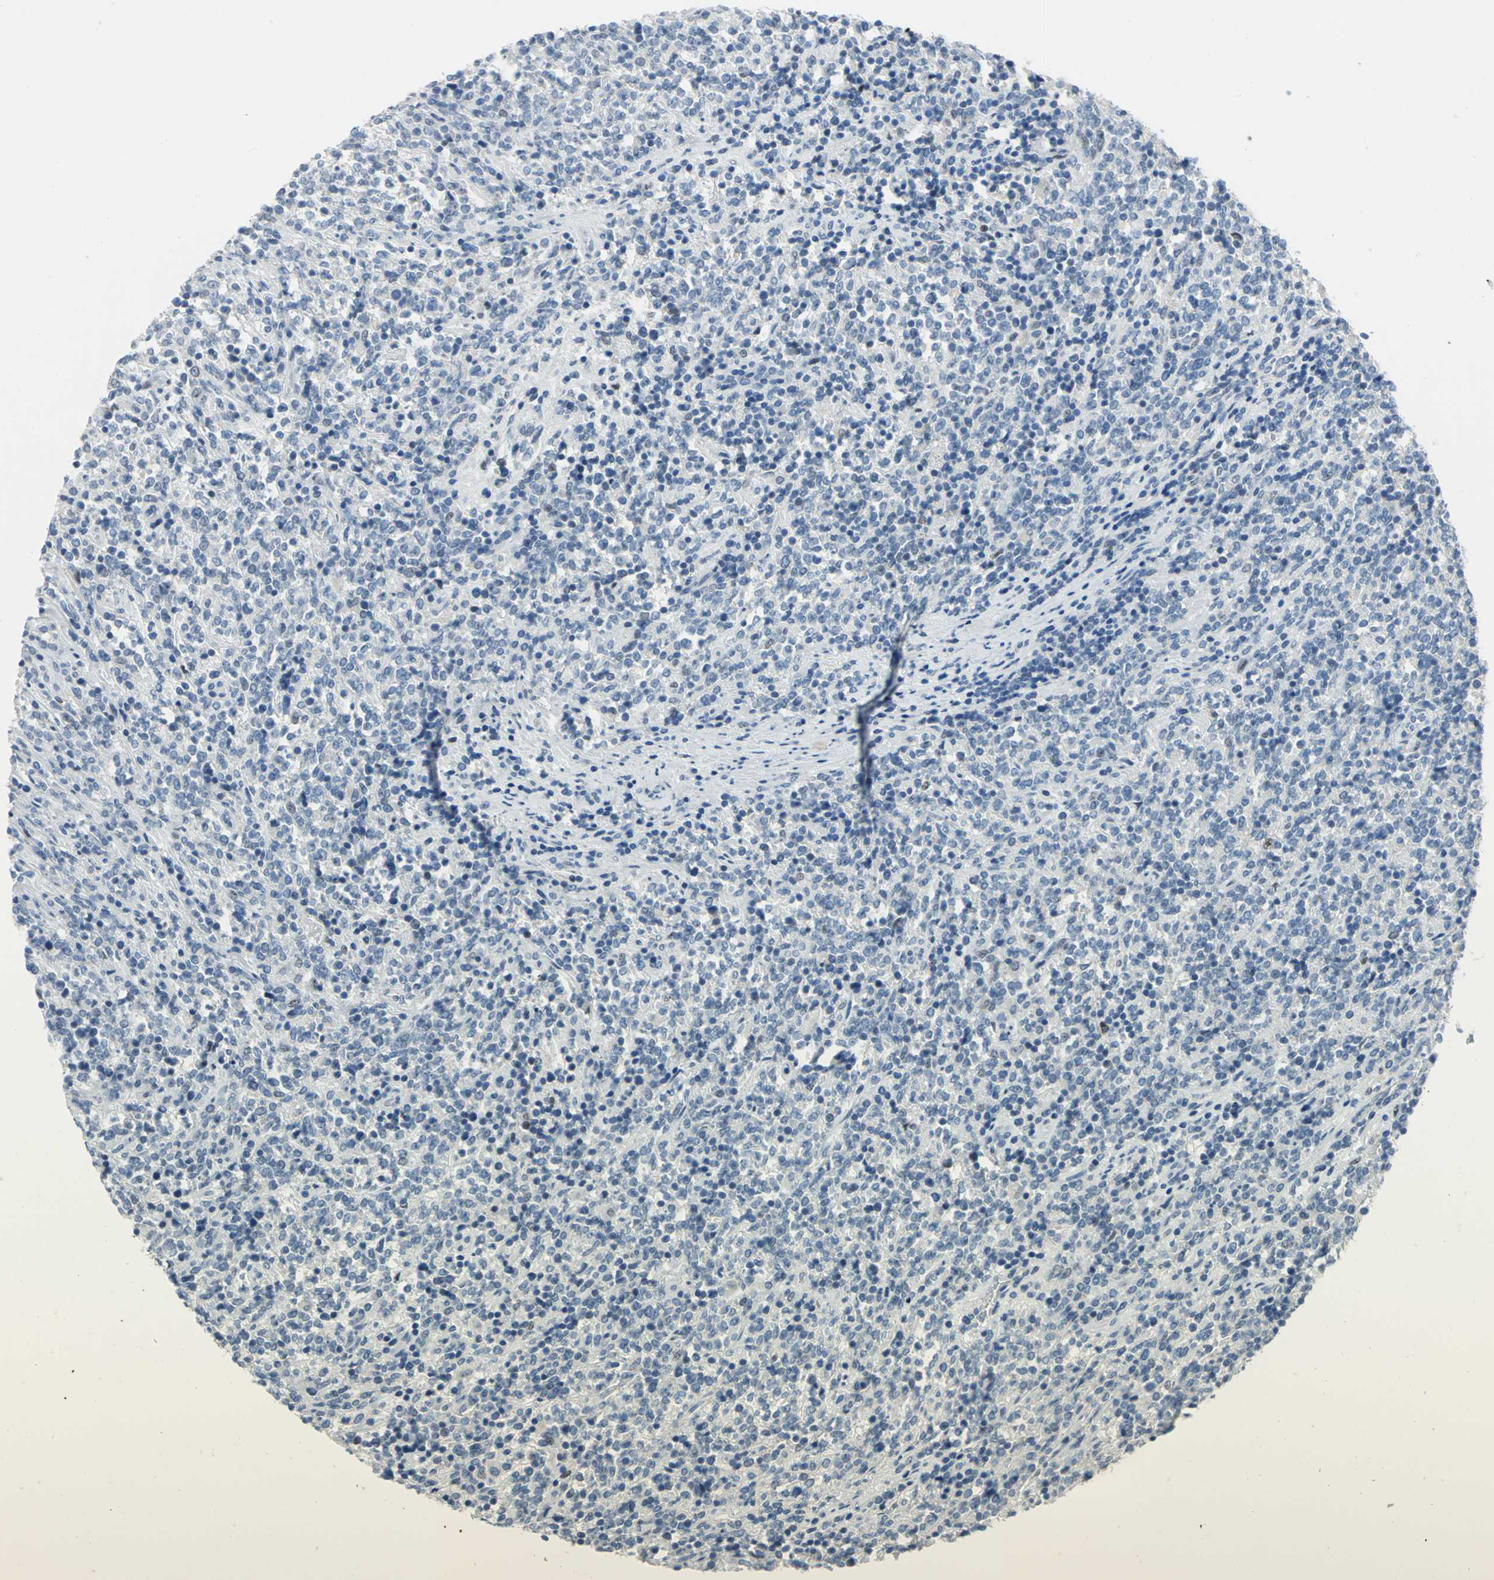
{"staining": {"intensity": "negative", "quantity": "none", "location": "none"}, "tissue": "lymphoma", "cell_type": "Tumor cells", "image_type": "cancer", "snomed": [{"axis": "morphology", "description": "Malignant lymphoma, non-Hodgkin's type, High grade"}, {"axis": "topography", "description": "Soft tissue"}], "caption": "Image shows no protein expression in tumor cells of lymphoma tissue.", "gene": "NAB2", "patient": {"sex": "male", "age": 18}}